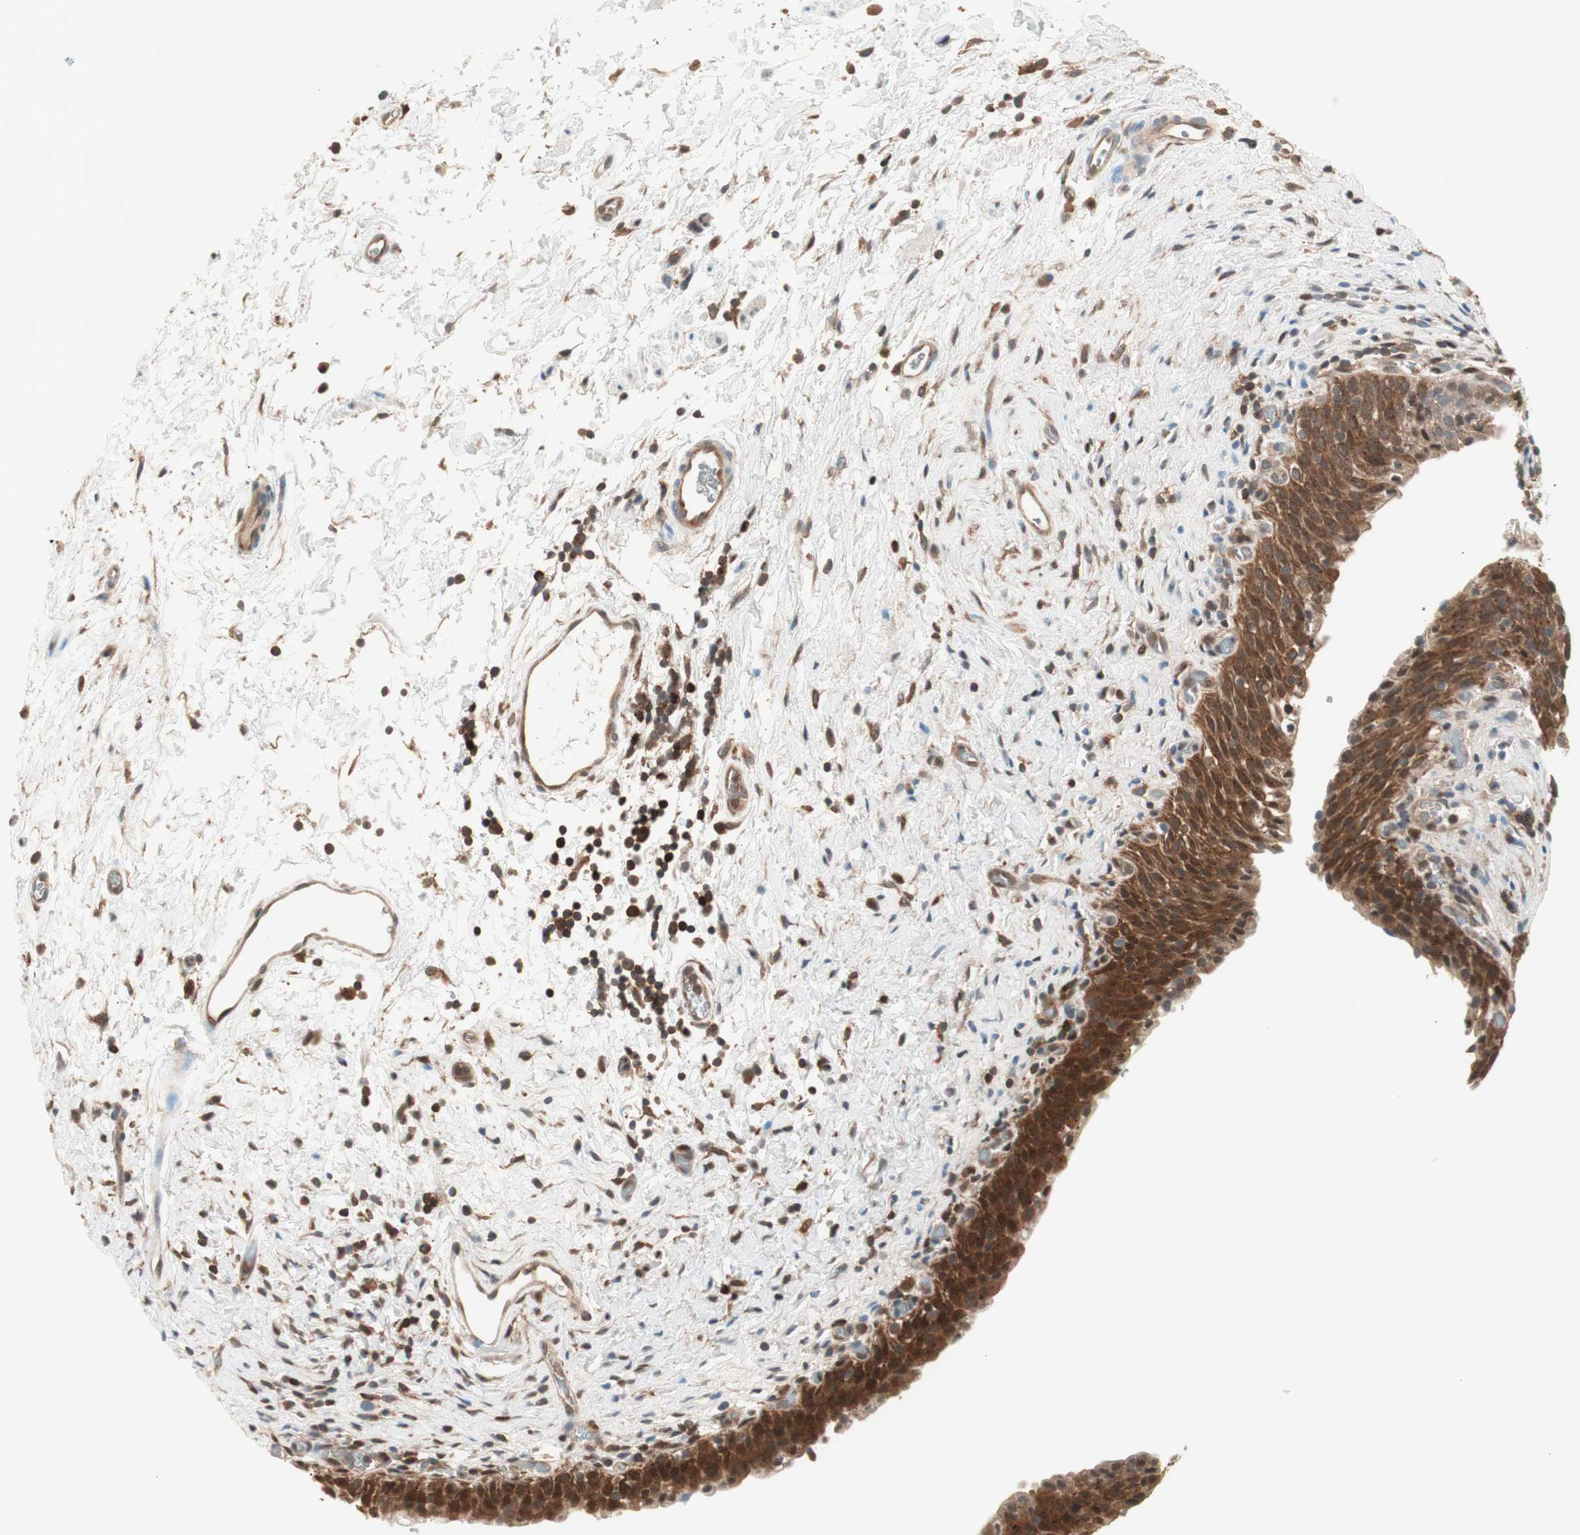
{"staining": {"intensity": "strong", "quantity": ">75%", "location": "cytoplasmic/membranous,nuclear"}, "tissue": "urinary bladder", "cell_type": "Urothelial cells", "image_type": "normal", "snomed": [{"axis": "morphology", "description": "Normal tissue, NOS"}, {"axis": "topography", "description": "Urinary bladder"}], "caption": "Immunohistochemistry image of unremarkable human urinary bladder stained for a protein (brown), which shows high levels of strong cytoplasmic/membranous,nuclear staining in about >75% of urothelial cells.", "gene": "GALT", "patient": {"sex": "male", "age": 51}}